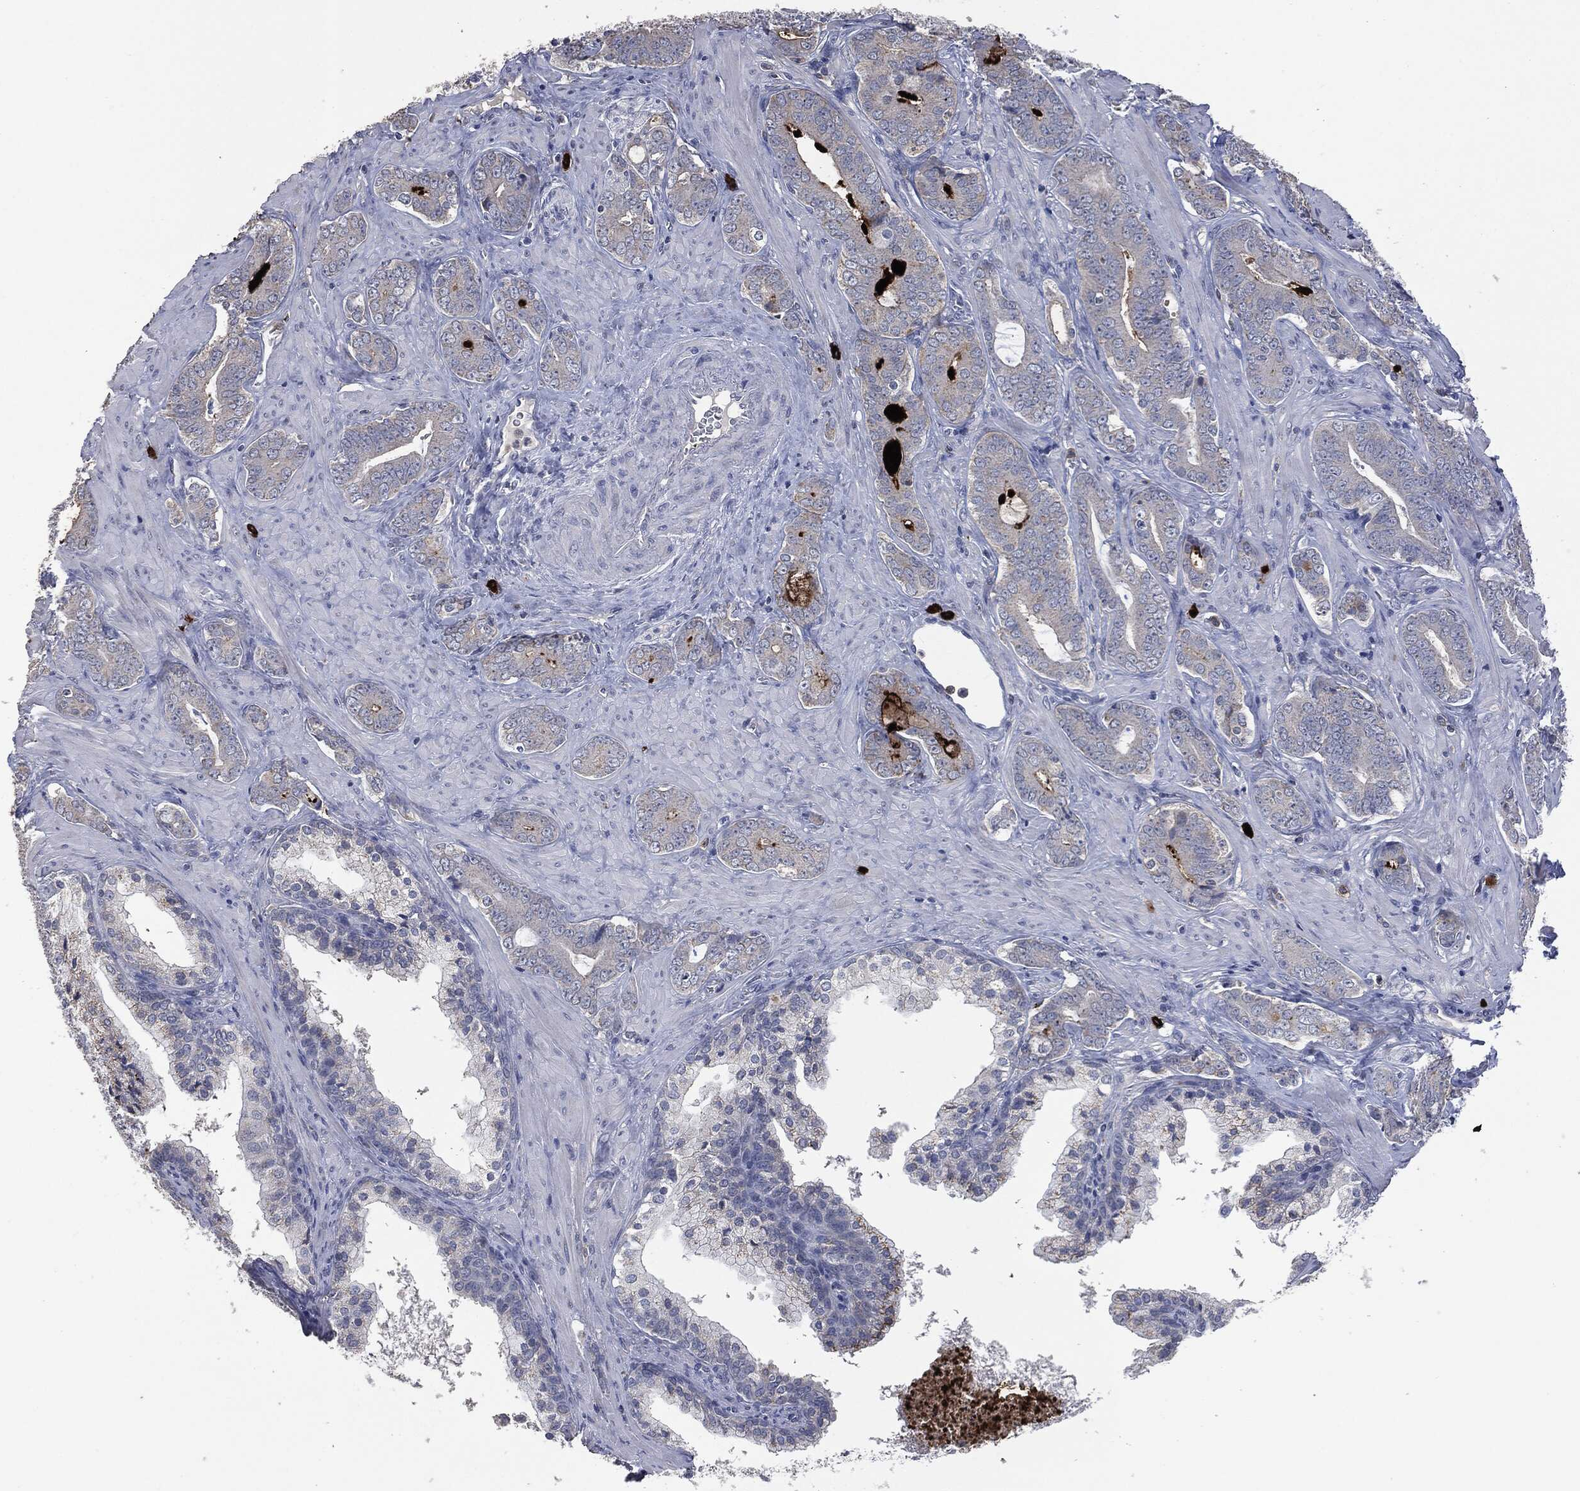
{"staining": {"intensity": "strong", "quantity": "<25%", "location": "cytoplasmic/membranous"}, "tissue": "prostate cancer", "cell_type": "Tumor cells", "image_type": "cancer", "snomed": [{"axis": "morphology", "description": "Adenocarcinoma, NOS"}, {"axis": "topography", "description": "Prostate"}], "caption": "Human prostate cancer stained with a protein marker displays strong staining in tumor cells.", "gene": "CD33", "patient": {"sex": "male", "age": 55}}